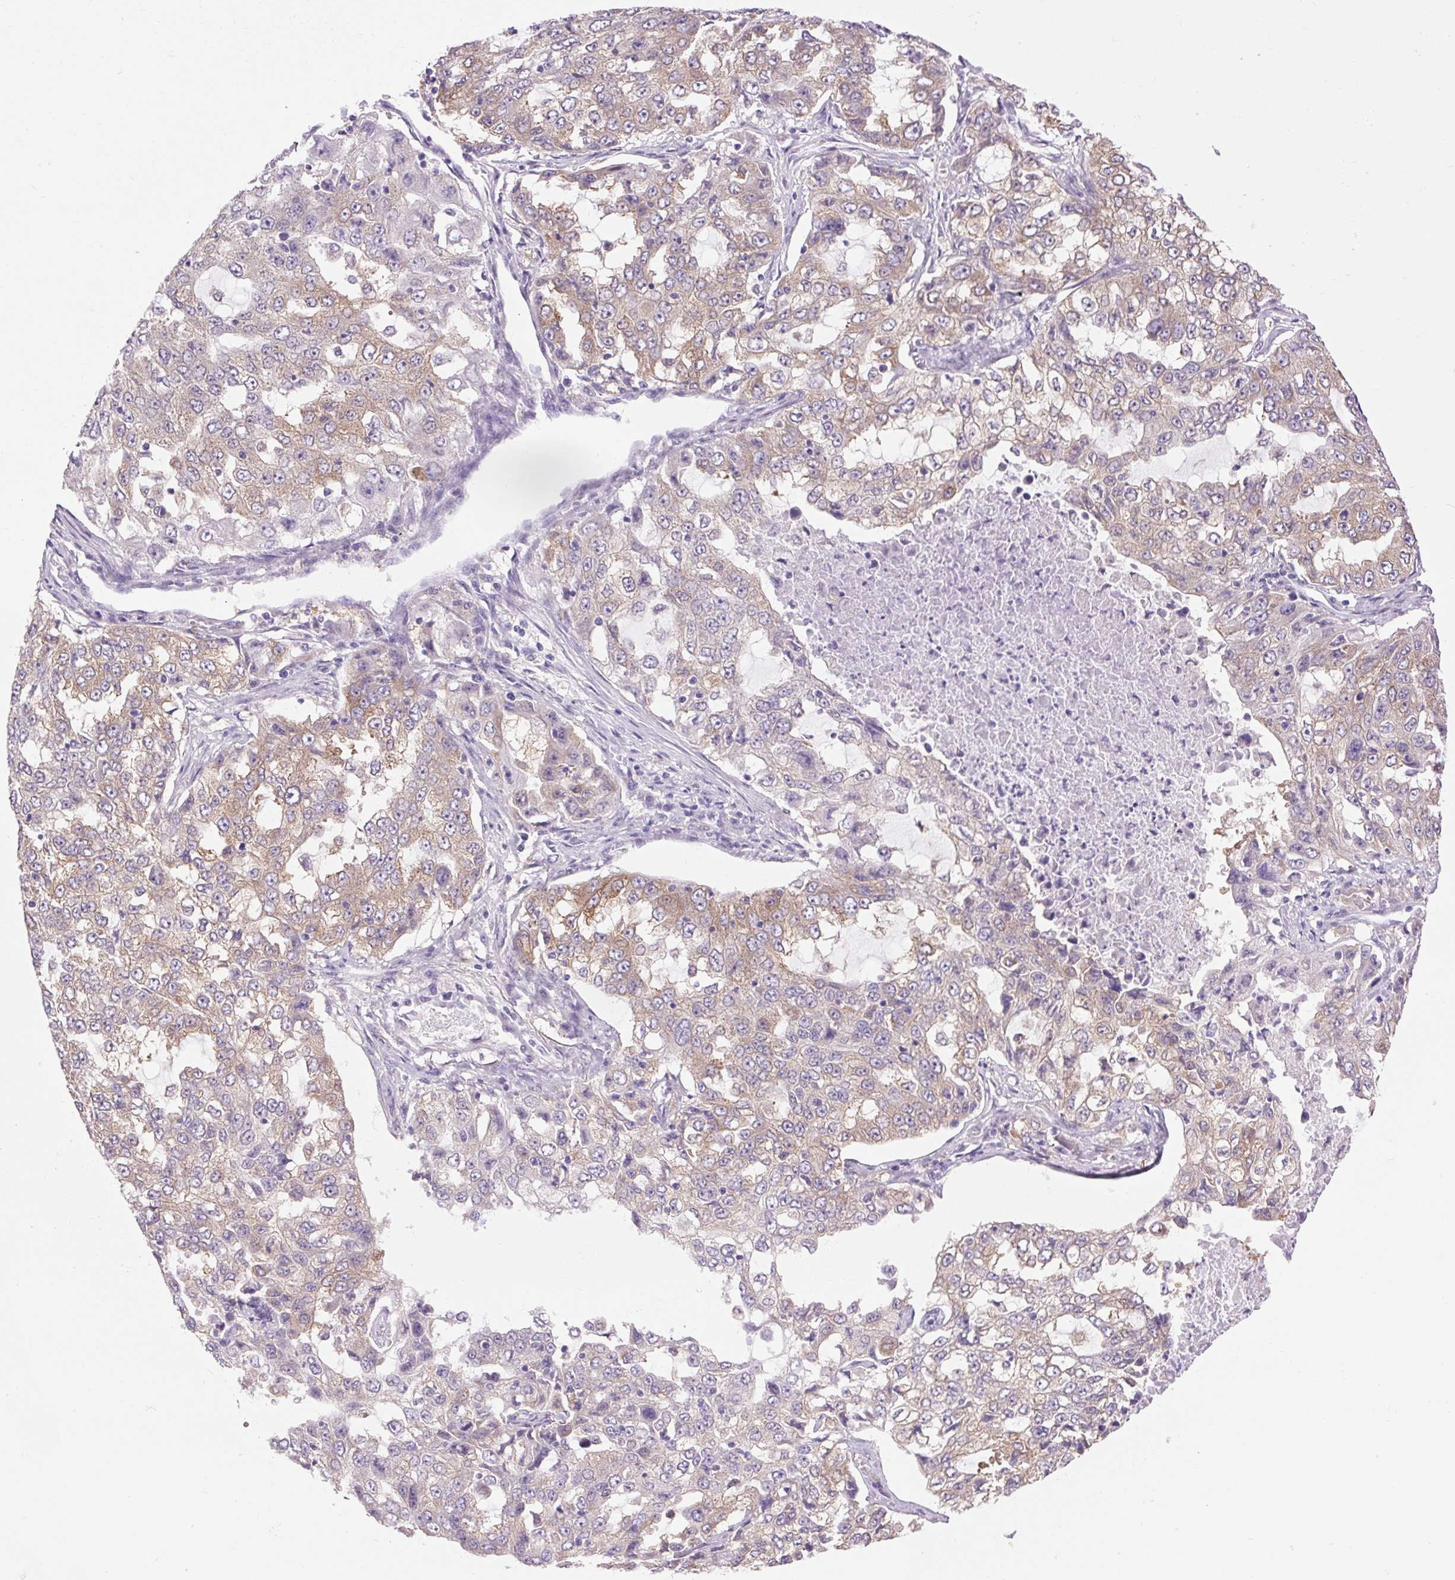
{"staining": {"intensity": "weak", "quantity": ">75%", "location": "cytoplasmic/membranous"}, "tissue": "lung cancer", "cell_type": "Tumor cells", "image_type": "cancer", "snomed": [{"axis": "morphology", "description": "Adenocarcinoma, NOS"}, {"axis": "topography", "description": "Lung"}], "caption": "Brown immunohistochemical staining in lung adenocarcinoma displays weak cytoplasmic/membranous positivity in about >75% of tumor cells.", "gene": "SOWAHC", "patient": {"sex": "female", "age": 61}}